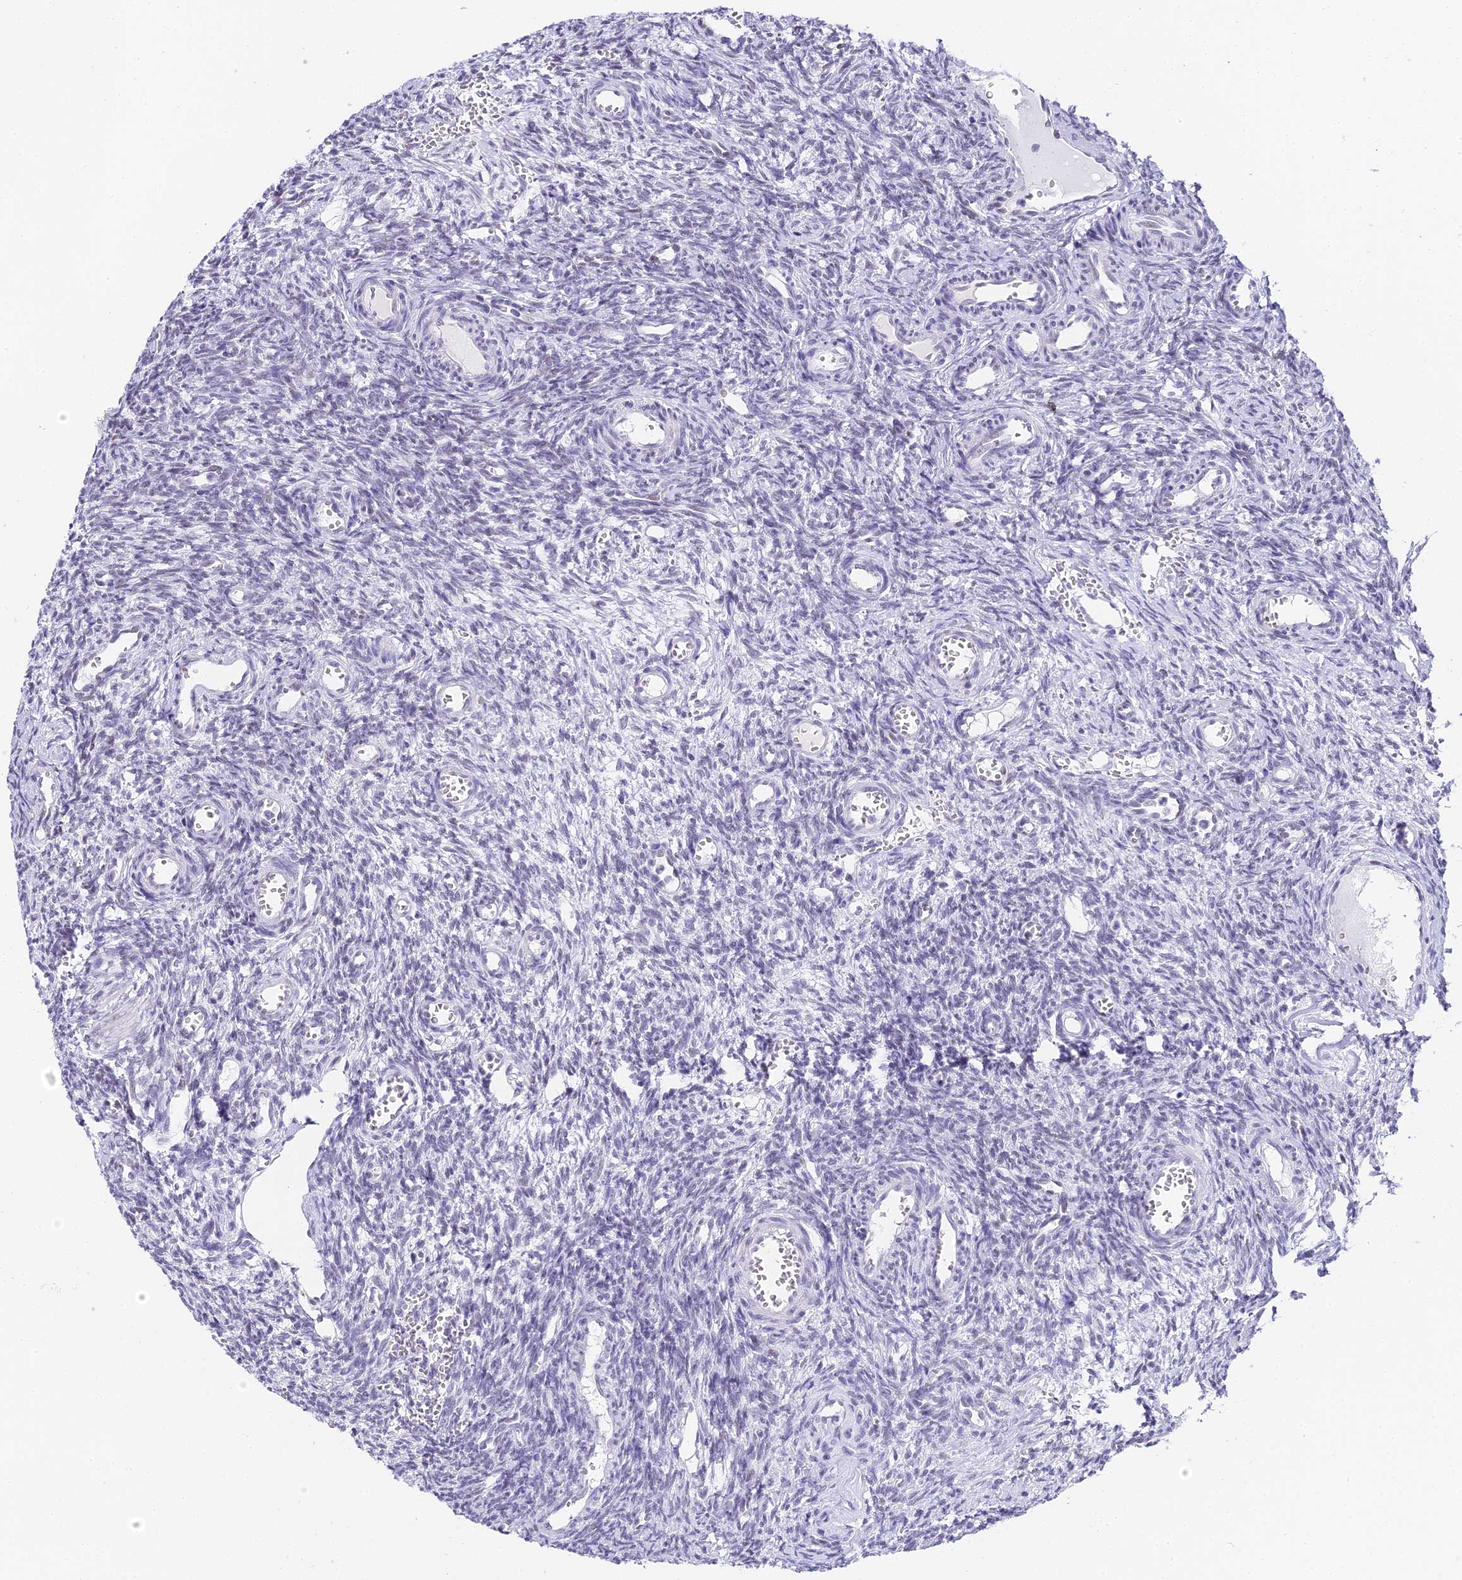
{"staining": {"intensity": "negative", "quantity": "none", "location": "none"}, "tissue": "ovary", "cell_type": "Ovarian stroma cells", "image_type": "normal", "snomed": [{"axis": "morphology", "description": "Normal tissue, NOS"}, {"axis": "topography", "description": "Ovary"}], "caption": "This is an immunohistochemistry (IHC) micrograph of unremarkable ovary. There is no staining in ovarian stroma cells.", "gene": "ABHD14A", "patient": {"sex": "female", "age": 39}}